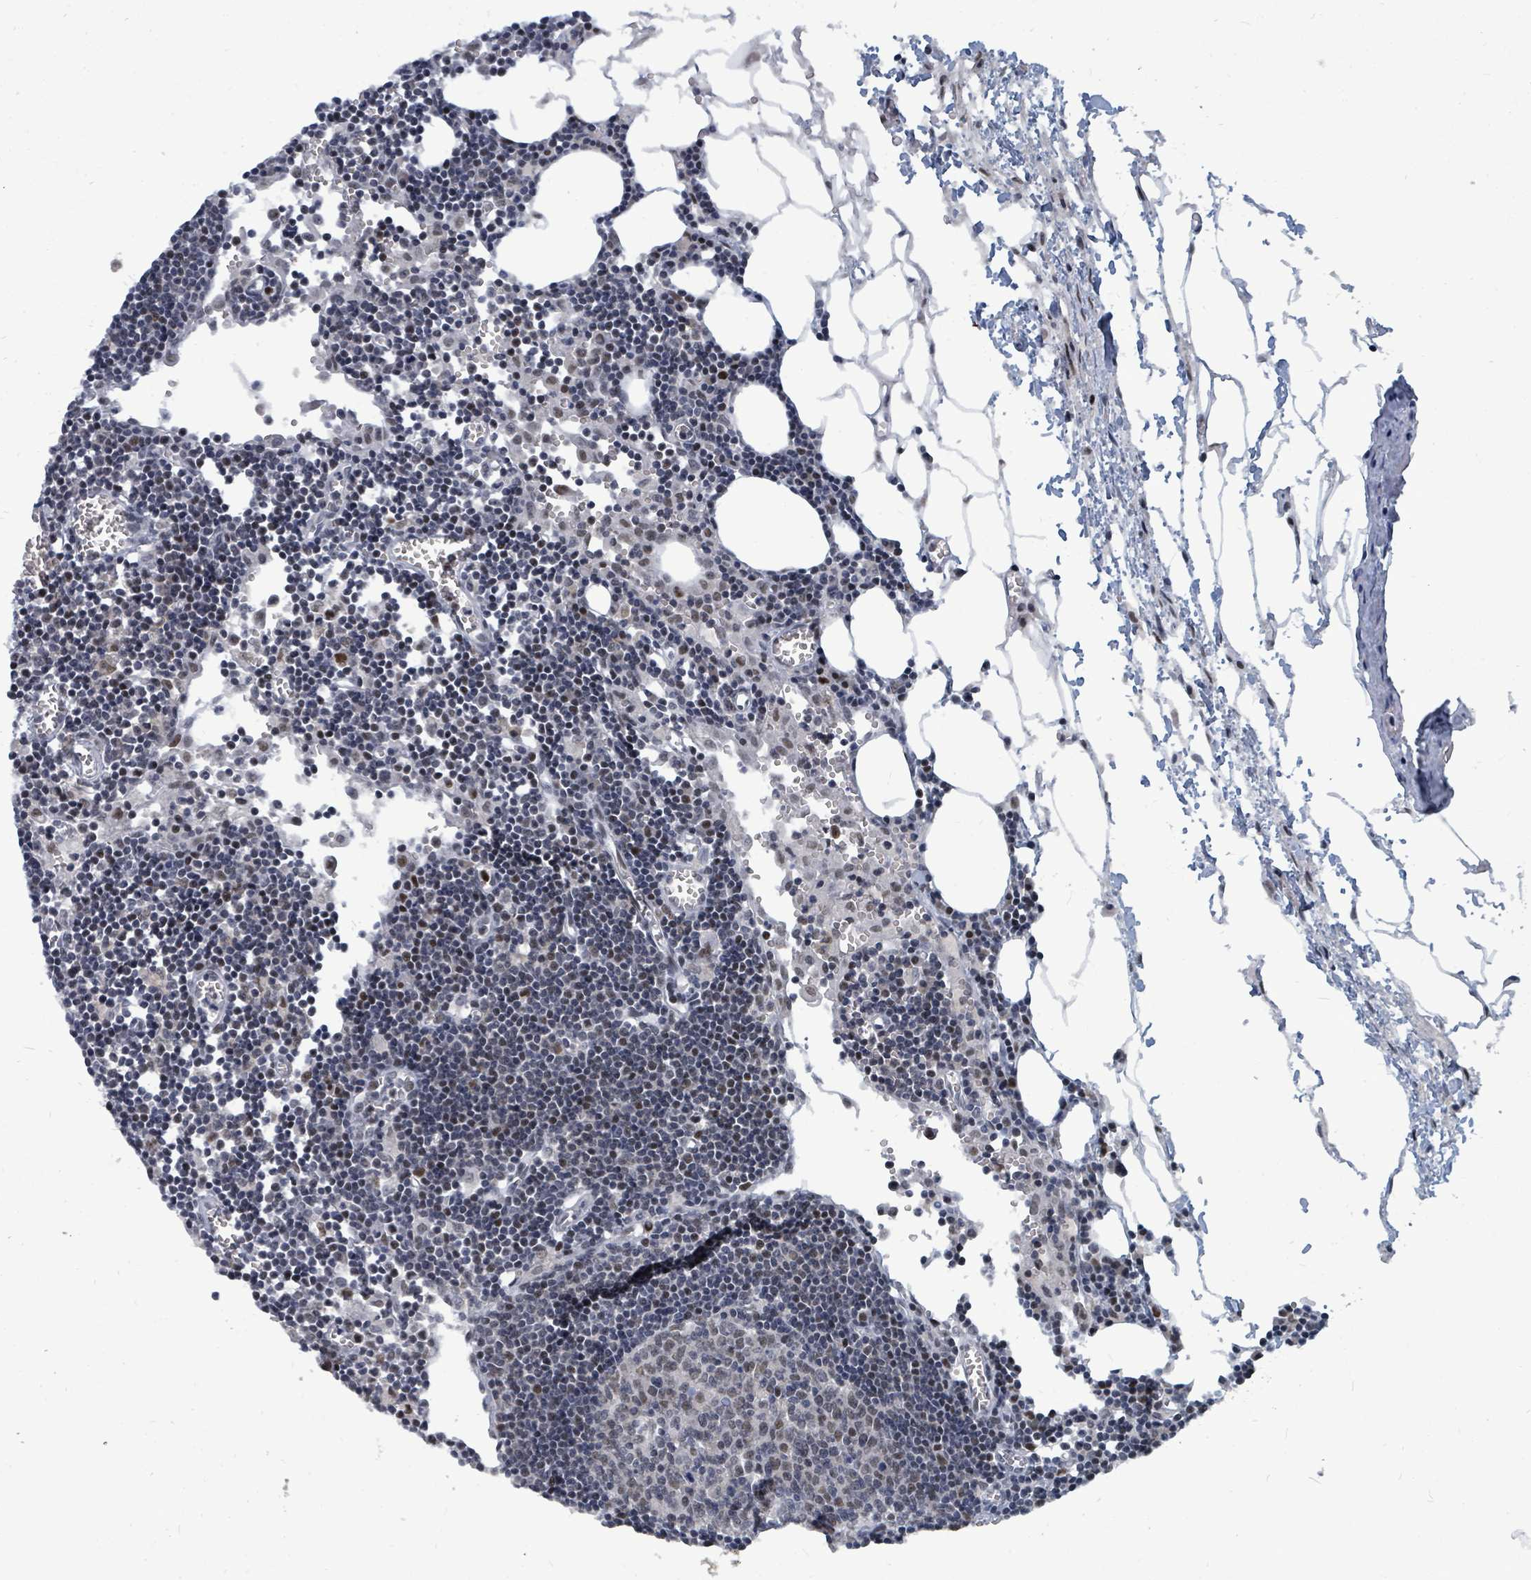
{"staining": {"intensity": "weak", "quantity": "25%-75%", "location": "nuclear"}, "tissue": "lymph node", "cell_type": "Germinal center cells", "image_type": "normal", "snomed": [{"axis": "morphology", "description": "Normal tissue, NOS"}, {"axis": "topography", "description": "Lymph node"}], "caption": "Lymph node stained with DAB immunohistochemistry (IHC) displays low levels of weak nuclear positivity in about 25%-75% of germinal center cells.", "gene": "UCK1", "patient": {"sex": "male", "age": 62}}